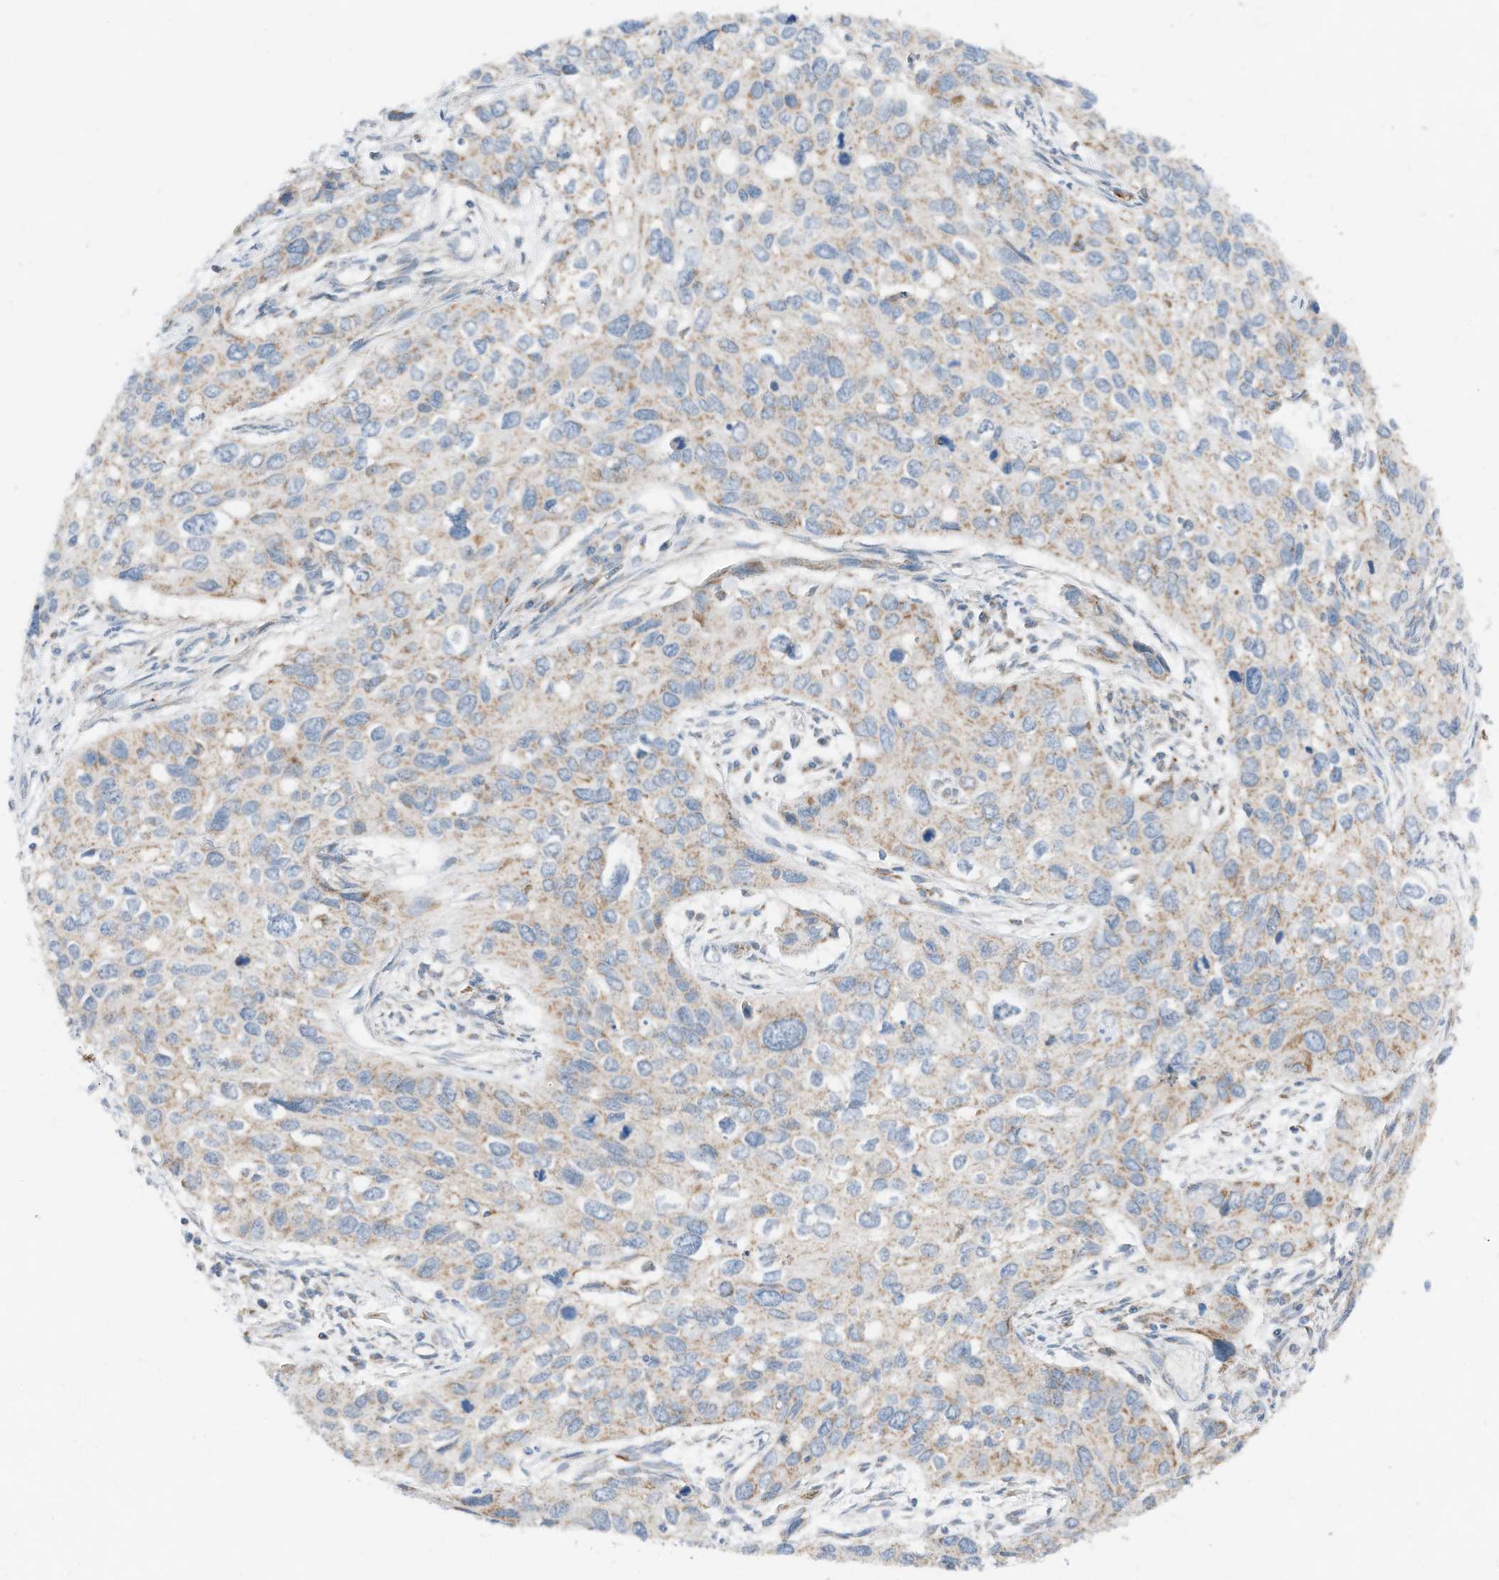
{"staining": {"intensity": "moderate", "quantity": "25%-75%", "location": "cytoplasmic/membranous"}, "tissue": "cervical cancer", "cell_type": "Tumor cells", "image_type": "cancer", "snomed": [{"axis": "morphology", "description": "Squamous cell carcinoma, NOS"}, {"axis": "topography", "description": "Cervix"}], "caption": "About 25%-75% of tumor cells in cervical cancer (squamous cell carcinoma) display moderate cytoplasmic/membranous protein expression as visualized by brown immunohistochemical staining.", "gene": "RMND1", "patient": {"sex": "female", "age": 55}}